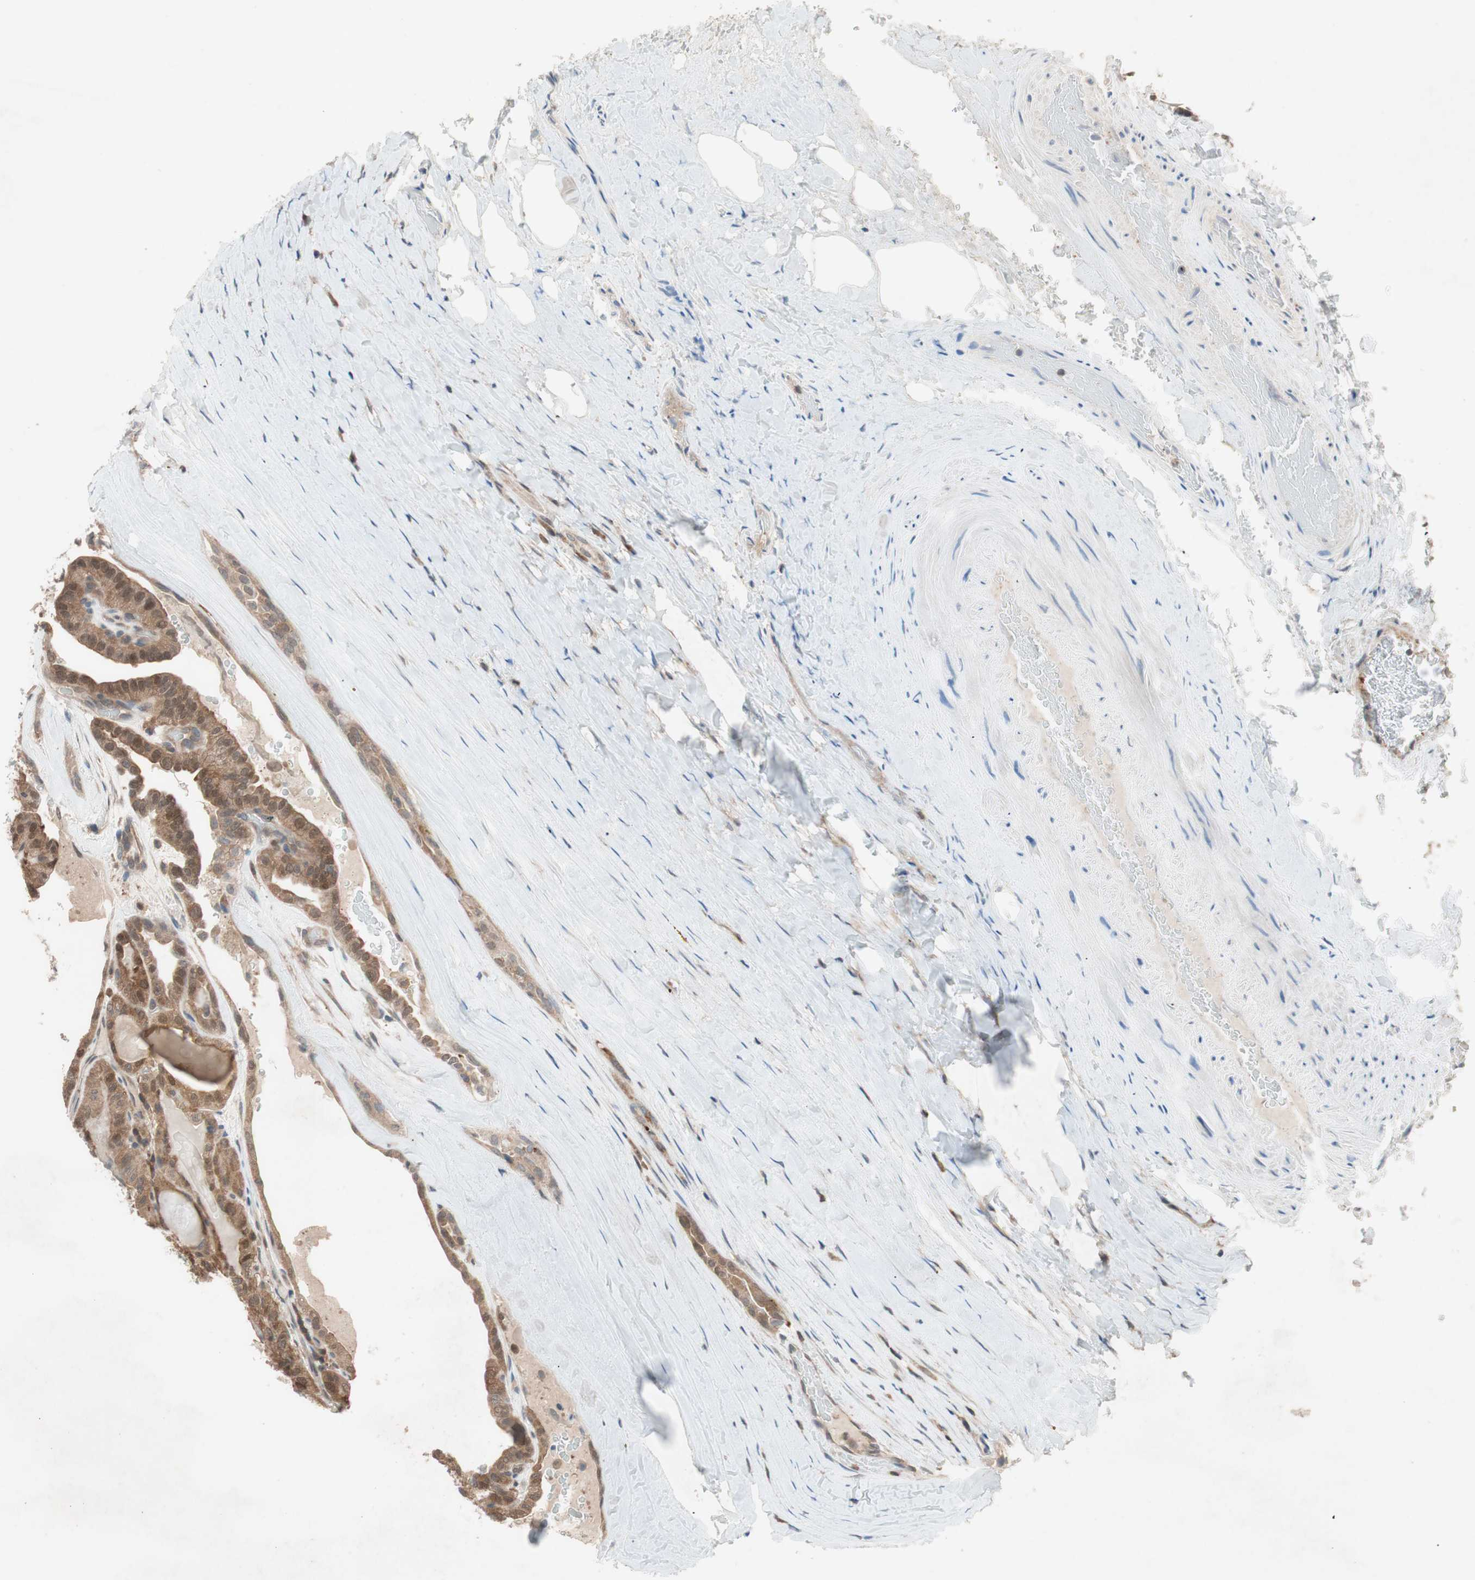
{"staining": {"intensity": "strong", "quantity": ">75%", "location": "cytoplasmic/membranous"}, "tissue": "thyroid cancer", "cell_type": "Tumor cells", "image_type": "cancer", "snomed": [{"axis": "morphology", "description": "Papillary adenocarcinoma, NOS"}, {"axis": "topography", "description": "Thyroid gland"}], "caption": "Tumor cells show high levels of strong cytoplasmic/membranous staining in about >75% of cells in thyroid cancer.", "gene": "GALT", "patient": {"sex": "male", "age": 77}}